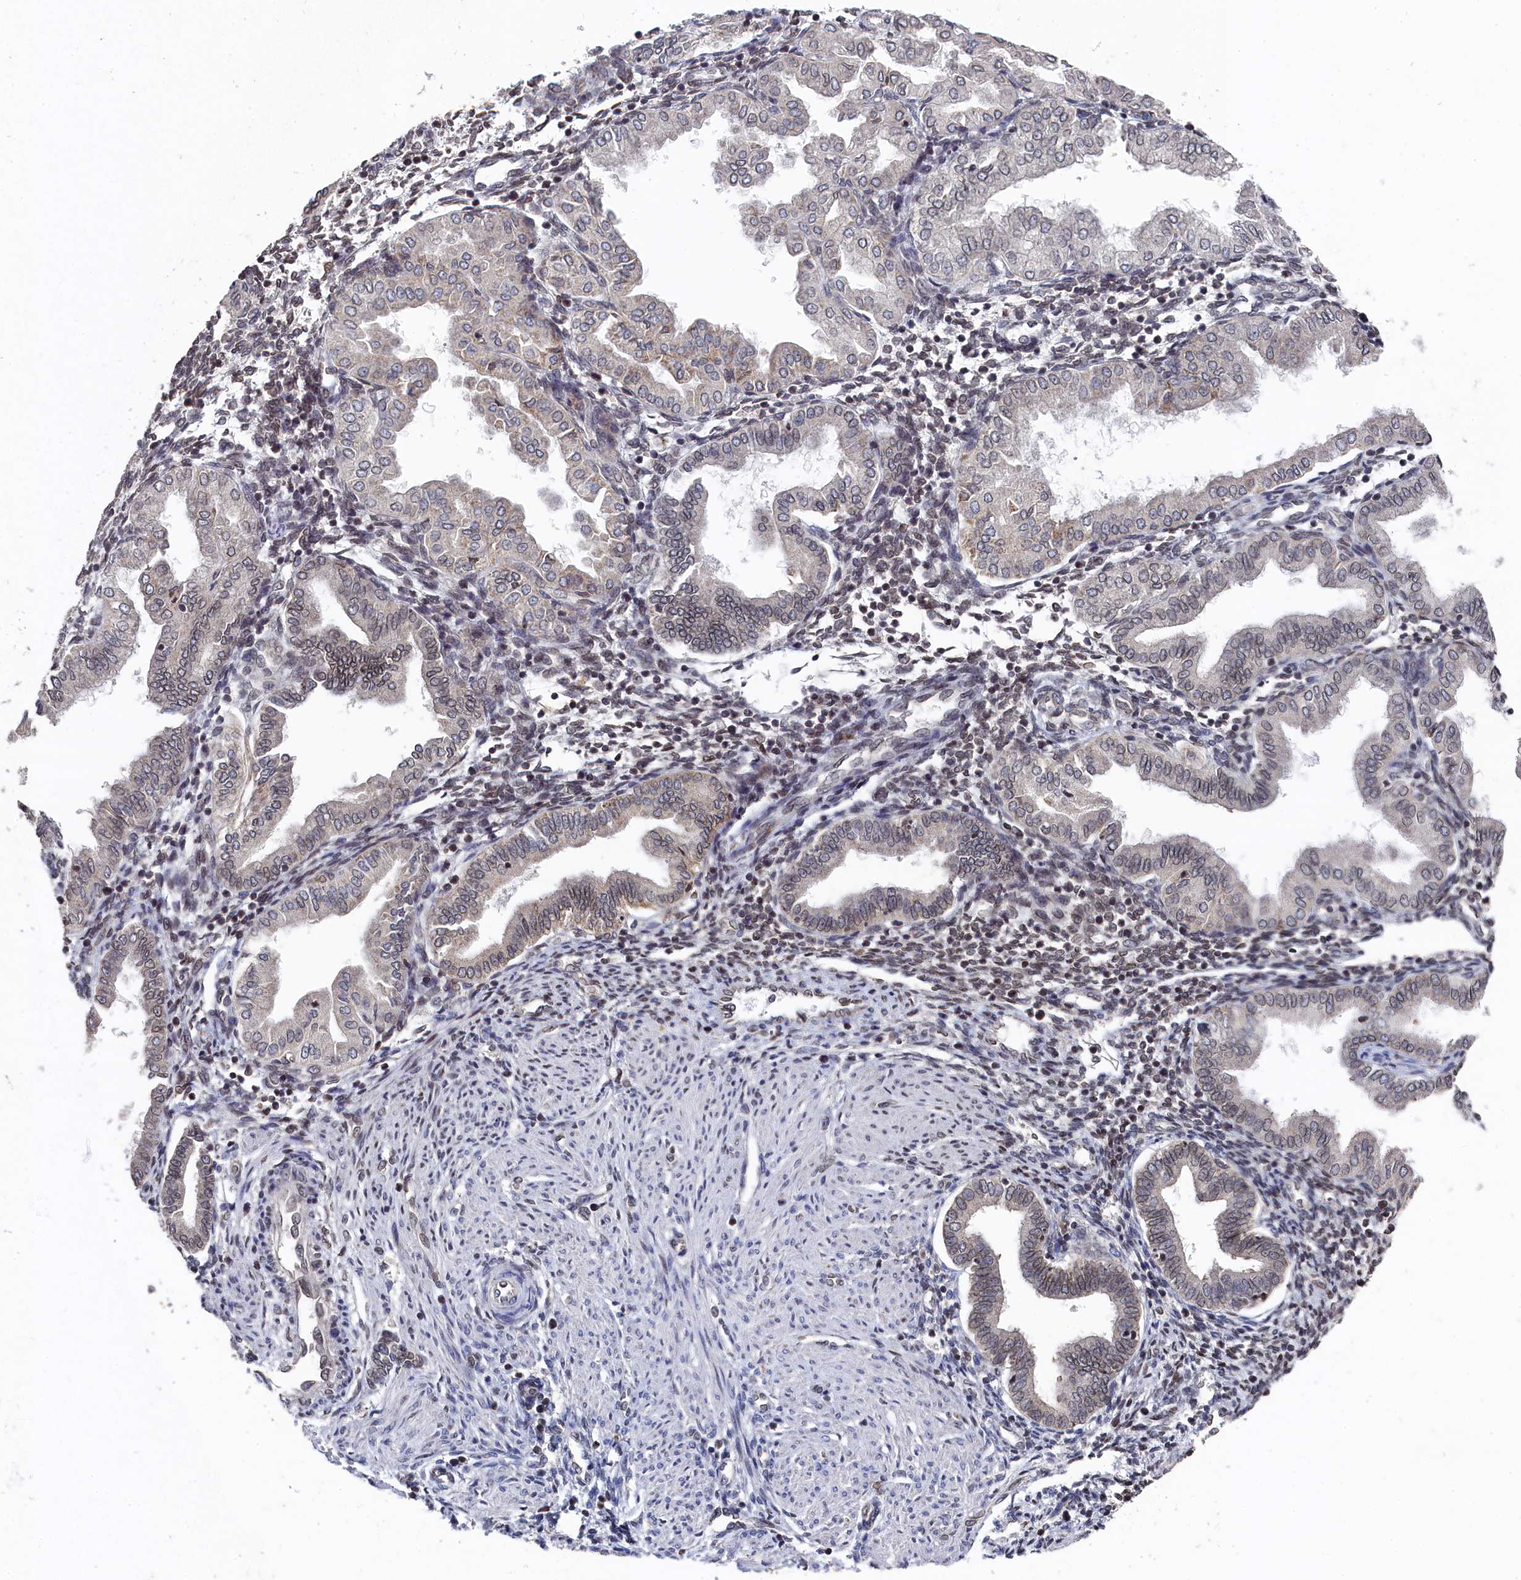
{"staining": {"intensity": "negative", "quantity": "none", "location": "none"}, "tissue": "endometrium", "cell_type": "Cells in endometrial stroma", "image_type": "normal", "snomed": [{"axis": "morphology", "description": "Normal tissue, NOS"}, {"axis": "topography", "description": "Endometrium"}], "caption": "Image shows no protein expression in cells in endometrial stroma of benign endometrium.", "gene": "ANKEF1", "patient": {"sex": "female", "age": 53}}